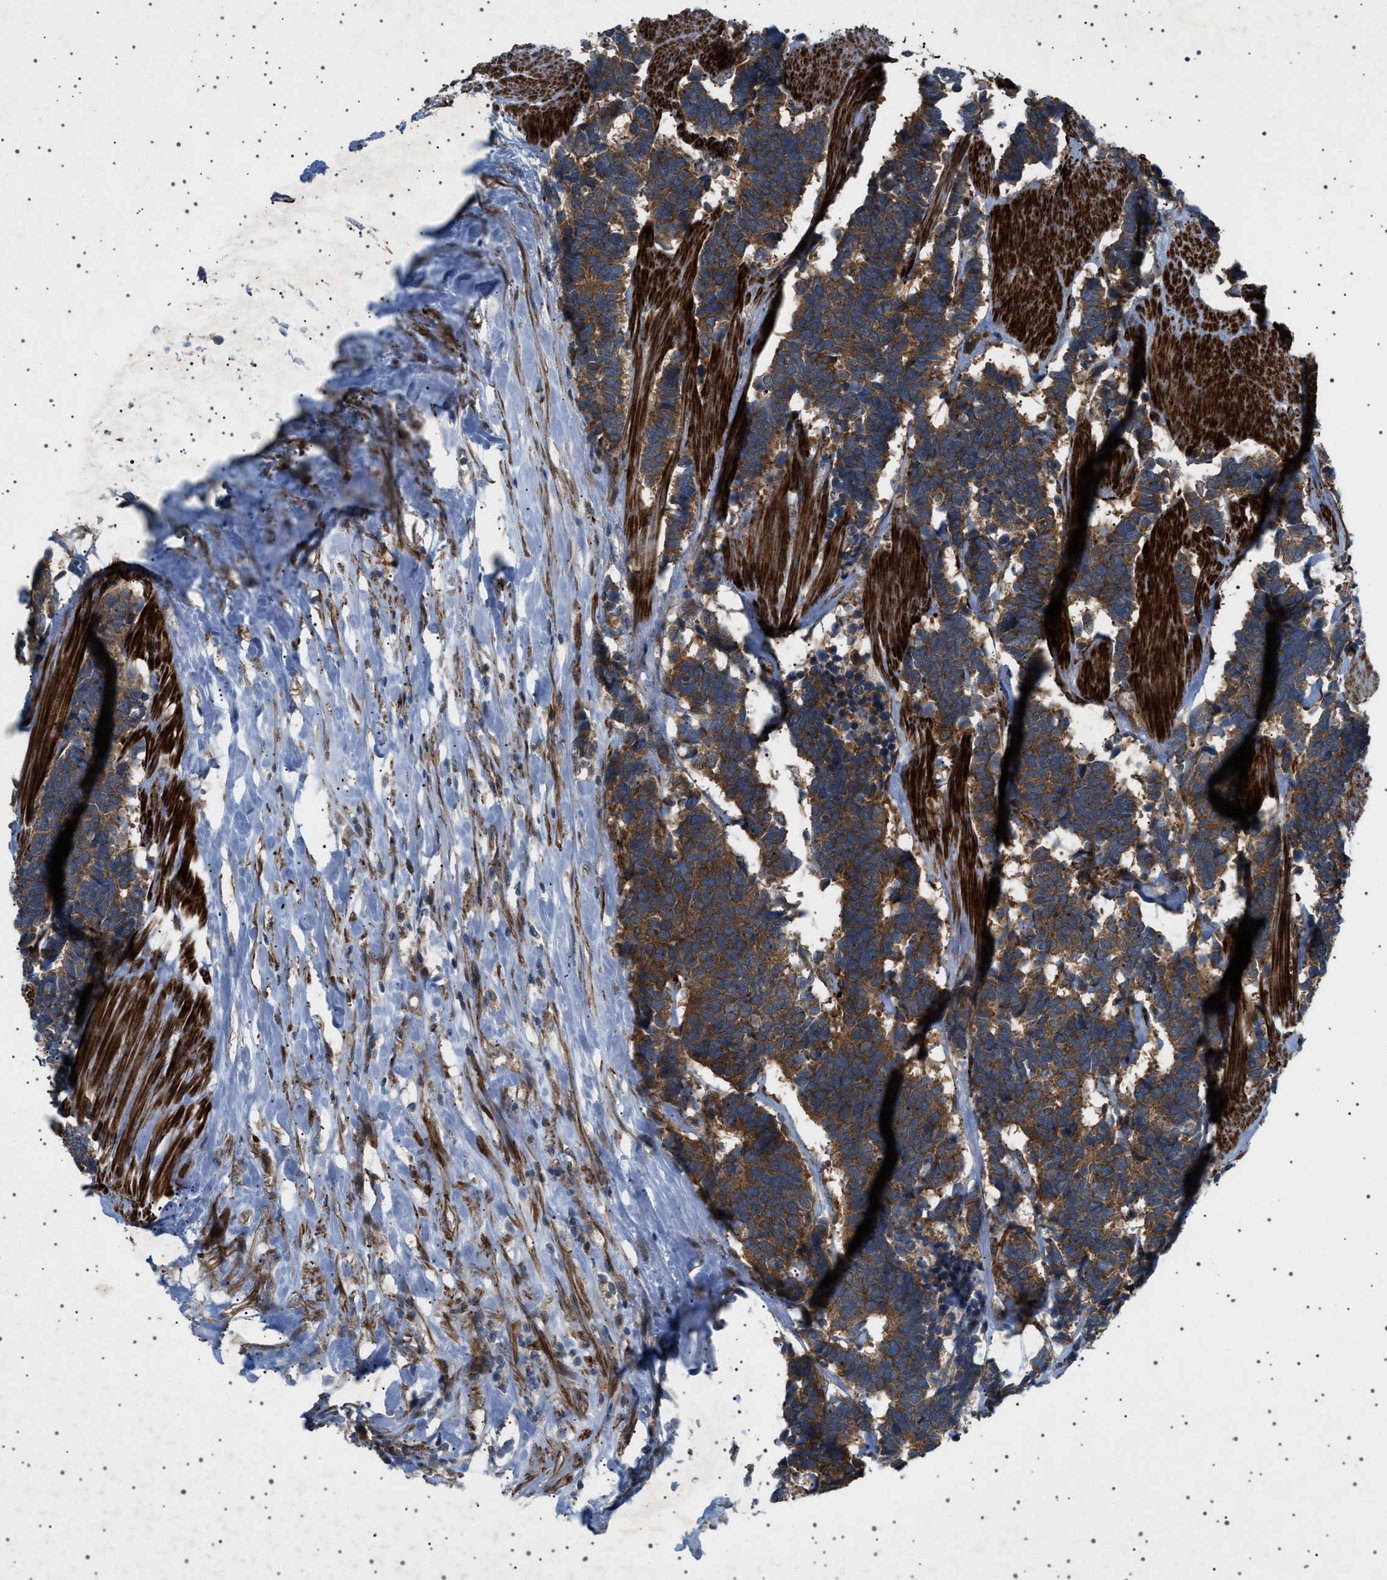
{"staining": {"intensity": "strong", "quantity": ">75%", "location": "cytoplasmic/membranous"}, "tissue": "carcinoid", "cell_type": "Tumor cells", "image_type": "cancer", "snomed": [{"axis": "morphology", "description": "Carcinoma, NOS"}, {"axis": "morphology", "description": "Carcinoid, malignant, NOS"}, {"axis": "topography", "description": "Urinary bladder"}], "caption": "The image demonstrates a brown stain indicating the presence of a protein in the cytoplasmic/membranous of tumor cells in malignant carcinoid. The protein is shown in brown color, while the nuclei are stained blue.", "gene": "CCDC186", "patient": {"sex": "male", "age": 57}}